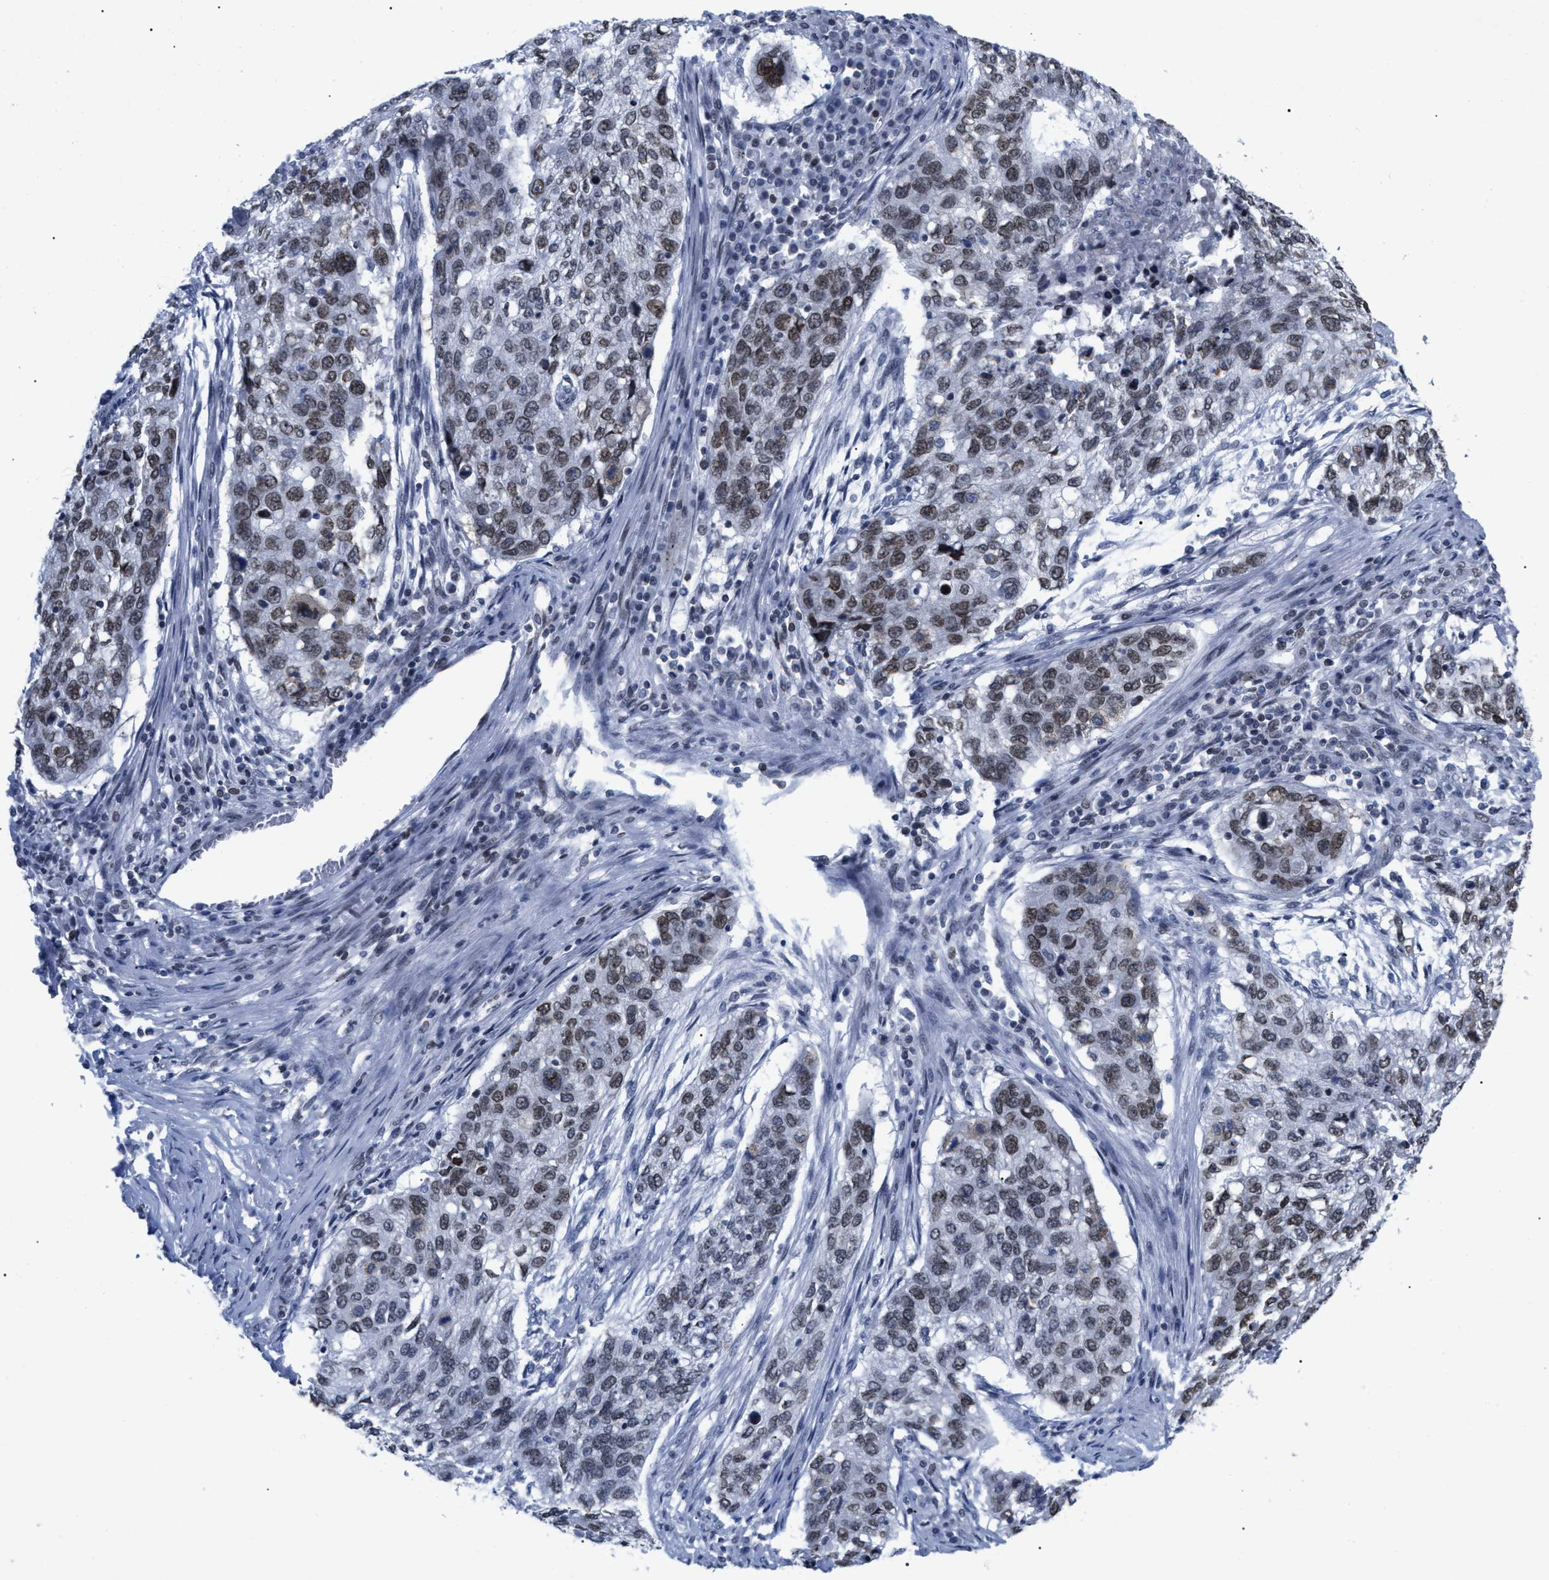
{"staining": {"intensity": "moderate", "quantity": ">75%", "location": "cytoplasmic/membranous,nuclear"}, "tissue": "lung cancer", "cell_type": "Tumor cells", "image_type": "cancer", "snomed": [{"axis": "morphology", "description": "Squamous cell carcinoma, NOS"}, {"axis": "topography", "description": "Lung"}], "caption": "The photomicrograph reveals a brown stain indicating the presence of a protein in the cytoplasmic/membranous and nuclear of tumor cells in lung cancer.", "gene": "TPR", "patient": {"sex": "female", "age": 63}}